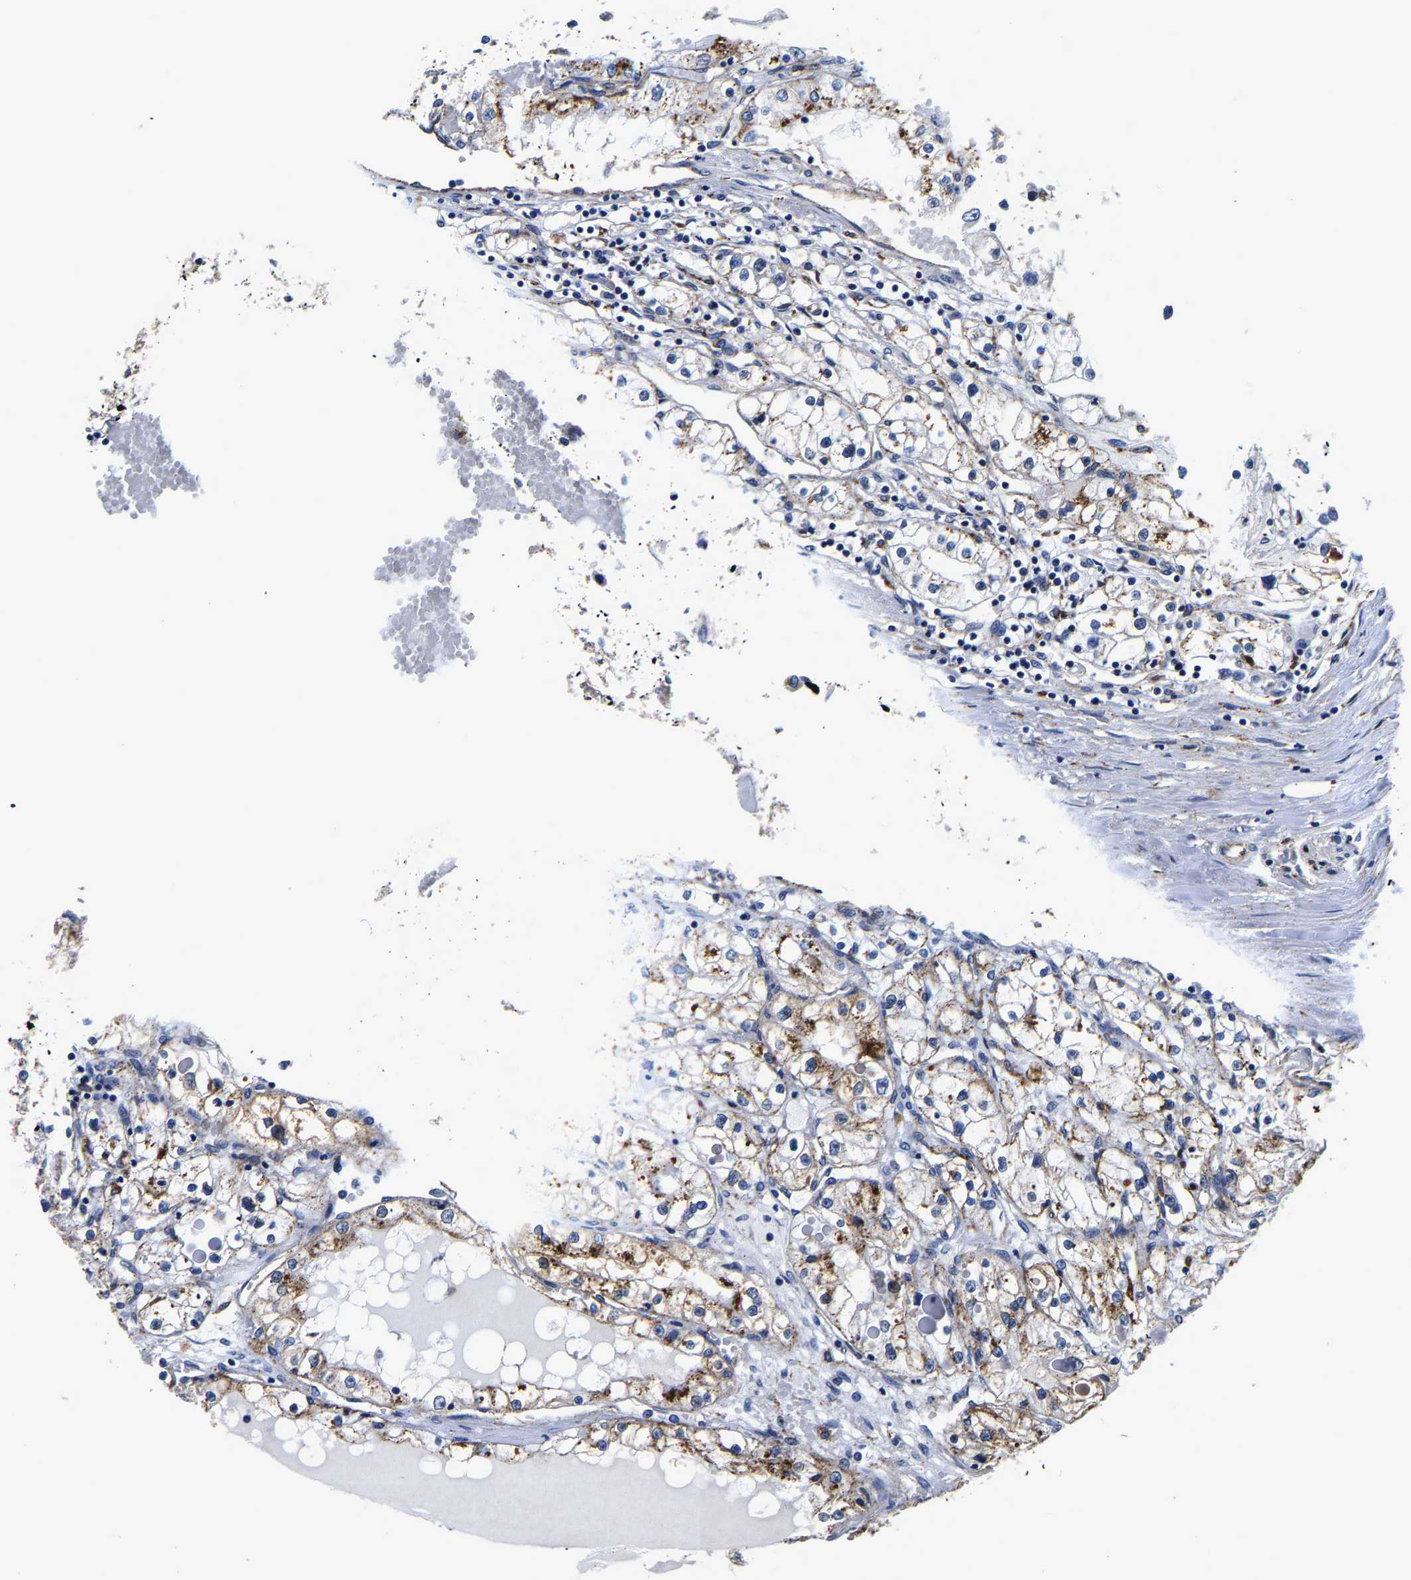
{"staining": {"intensity": "negative", "quantity": "none", "location": "none"}, "tissue": "renal cancer", "cell_type": "Tumor cells", "image_type": "cancer", "snomed": [{"axis": "morphology", "description": "Adenocarcinoma, NOS"}, {"axis": "topography", "description": "Kidney"}], "caption": "Renal cancer (adenocarcinoma) stained for a protein using immunohistochemistry (IHC) shows no positivity tumor cells.", "gene": "GRN", "patient": {"sex": "male", "age": 68}}